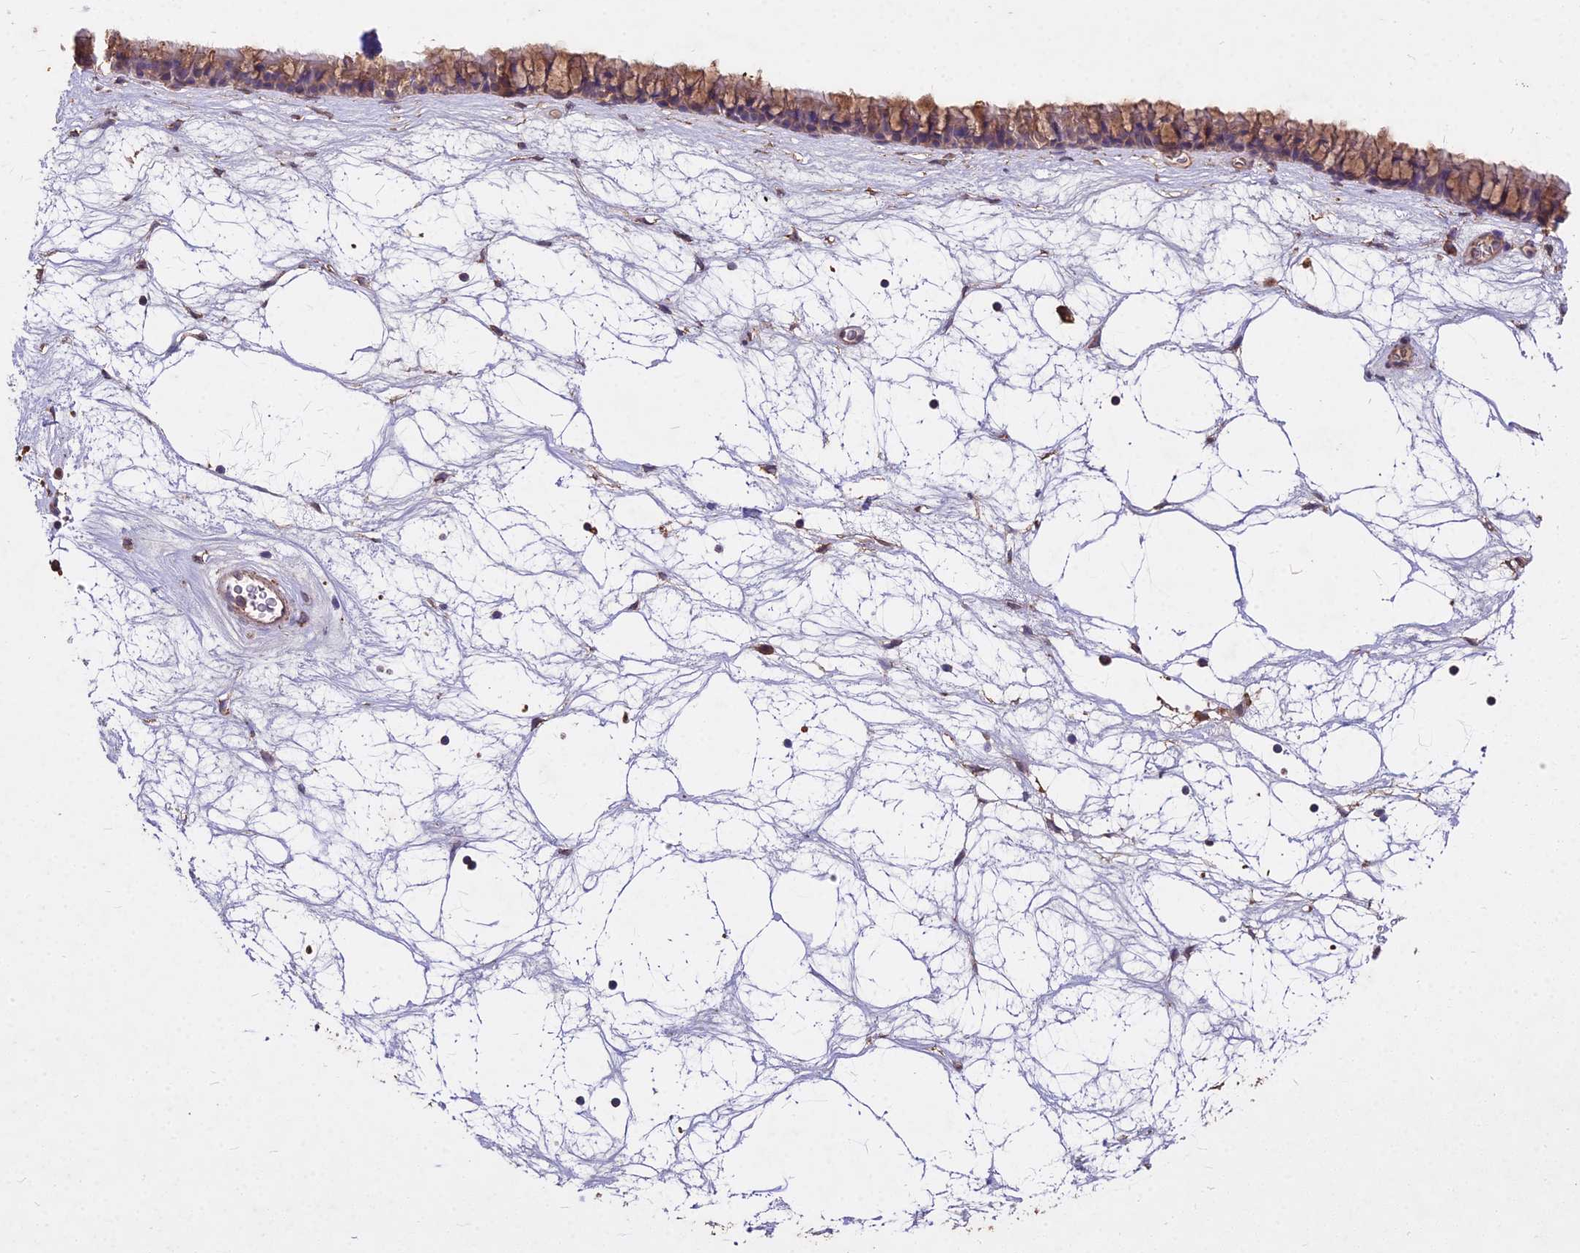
{"staining": {"intensity": "moderate", "quantity": ">75%", "location": "cytoplasmic/membranous"}, "tissue": "nasopharynx", "cell_type": "Respiratory epithelial cells", "image_type": "normal", "snomed": [{"axis": "morphology", "description": "Normal tissue, NOS"}, {"axis": "topography", "description": "Nasopharynx"}], "caption": "Moderate cytoplasmic/membranous staining is seen in approximately >75% of respiratory epithelial cells in benign nasopharynx. The protein is stained brown, and the nuclei are stained in blue (DAB IHC with brightfield microscopy, high magnification).", "gene": "CEMIP2", "patient": {"sex": "male", "age": 64}}